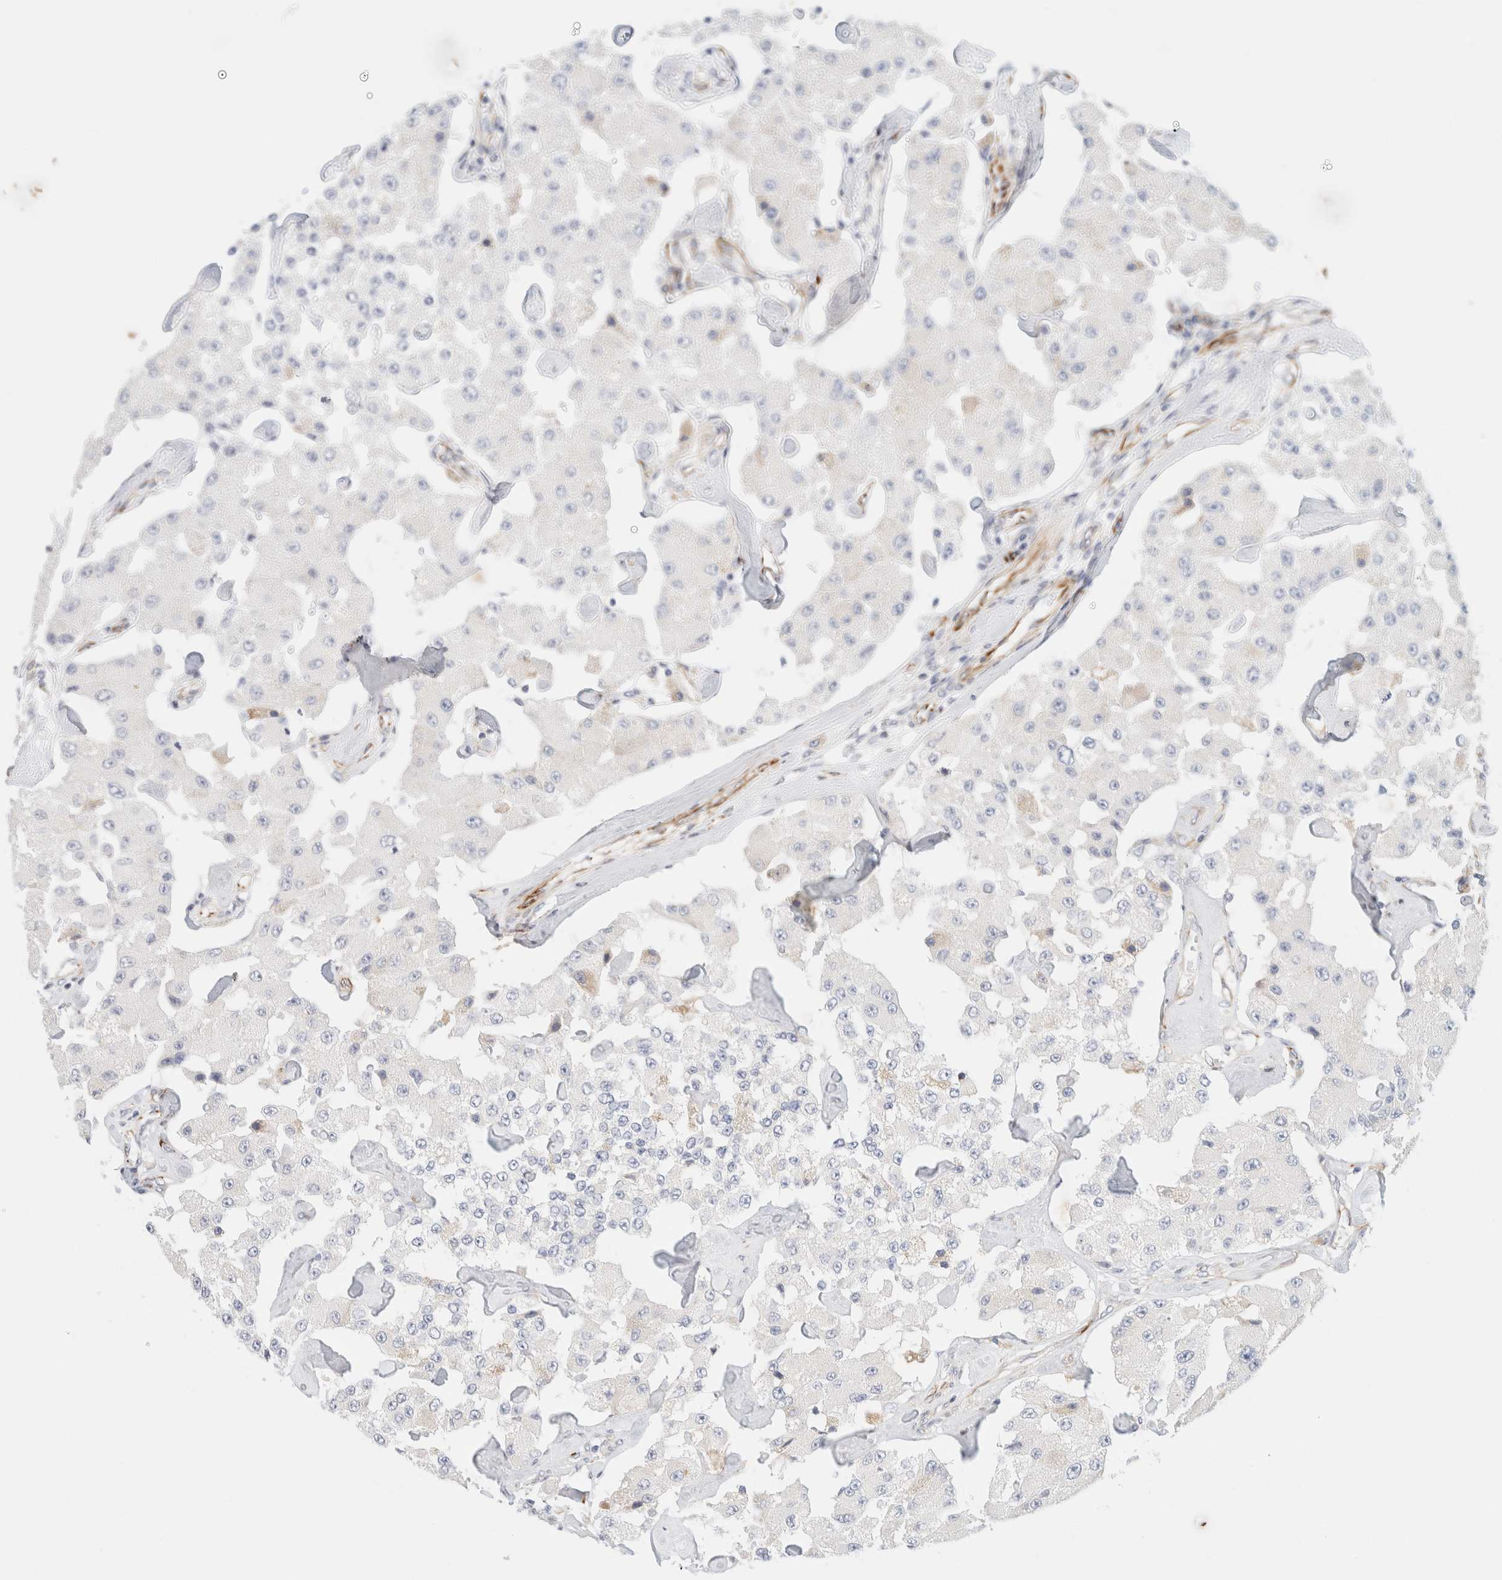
{"staining": {"intensity": "negative", "quantity": "none", "location": "none"}, "tissue": "carcinoid", "cell_type": "Tumor cells", "image_type": "cancer", "snomed": [{"axis": "morphology", "description": "Carcinoid, malignant, NOS"}, {"axis": "topography", "description": "Pancreas"}], "caption": "This histopathology image is of carcinoid (malignant) stained with immunohistochemistry to label a protein in brown with the nuclei are counter-stained blue. There is no positivity in tumor cells. Nuclei are stained in blue.", "gene": "SLC25A48", "patient": {"sex": "male", "age": 41}}